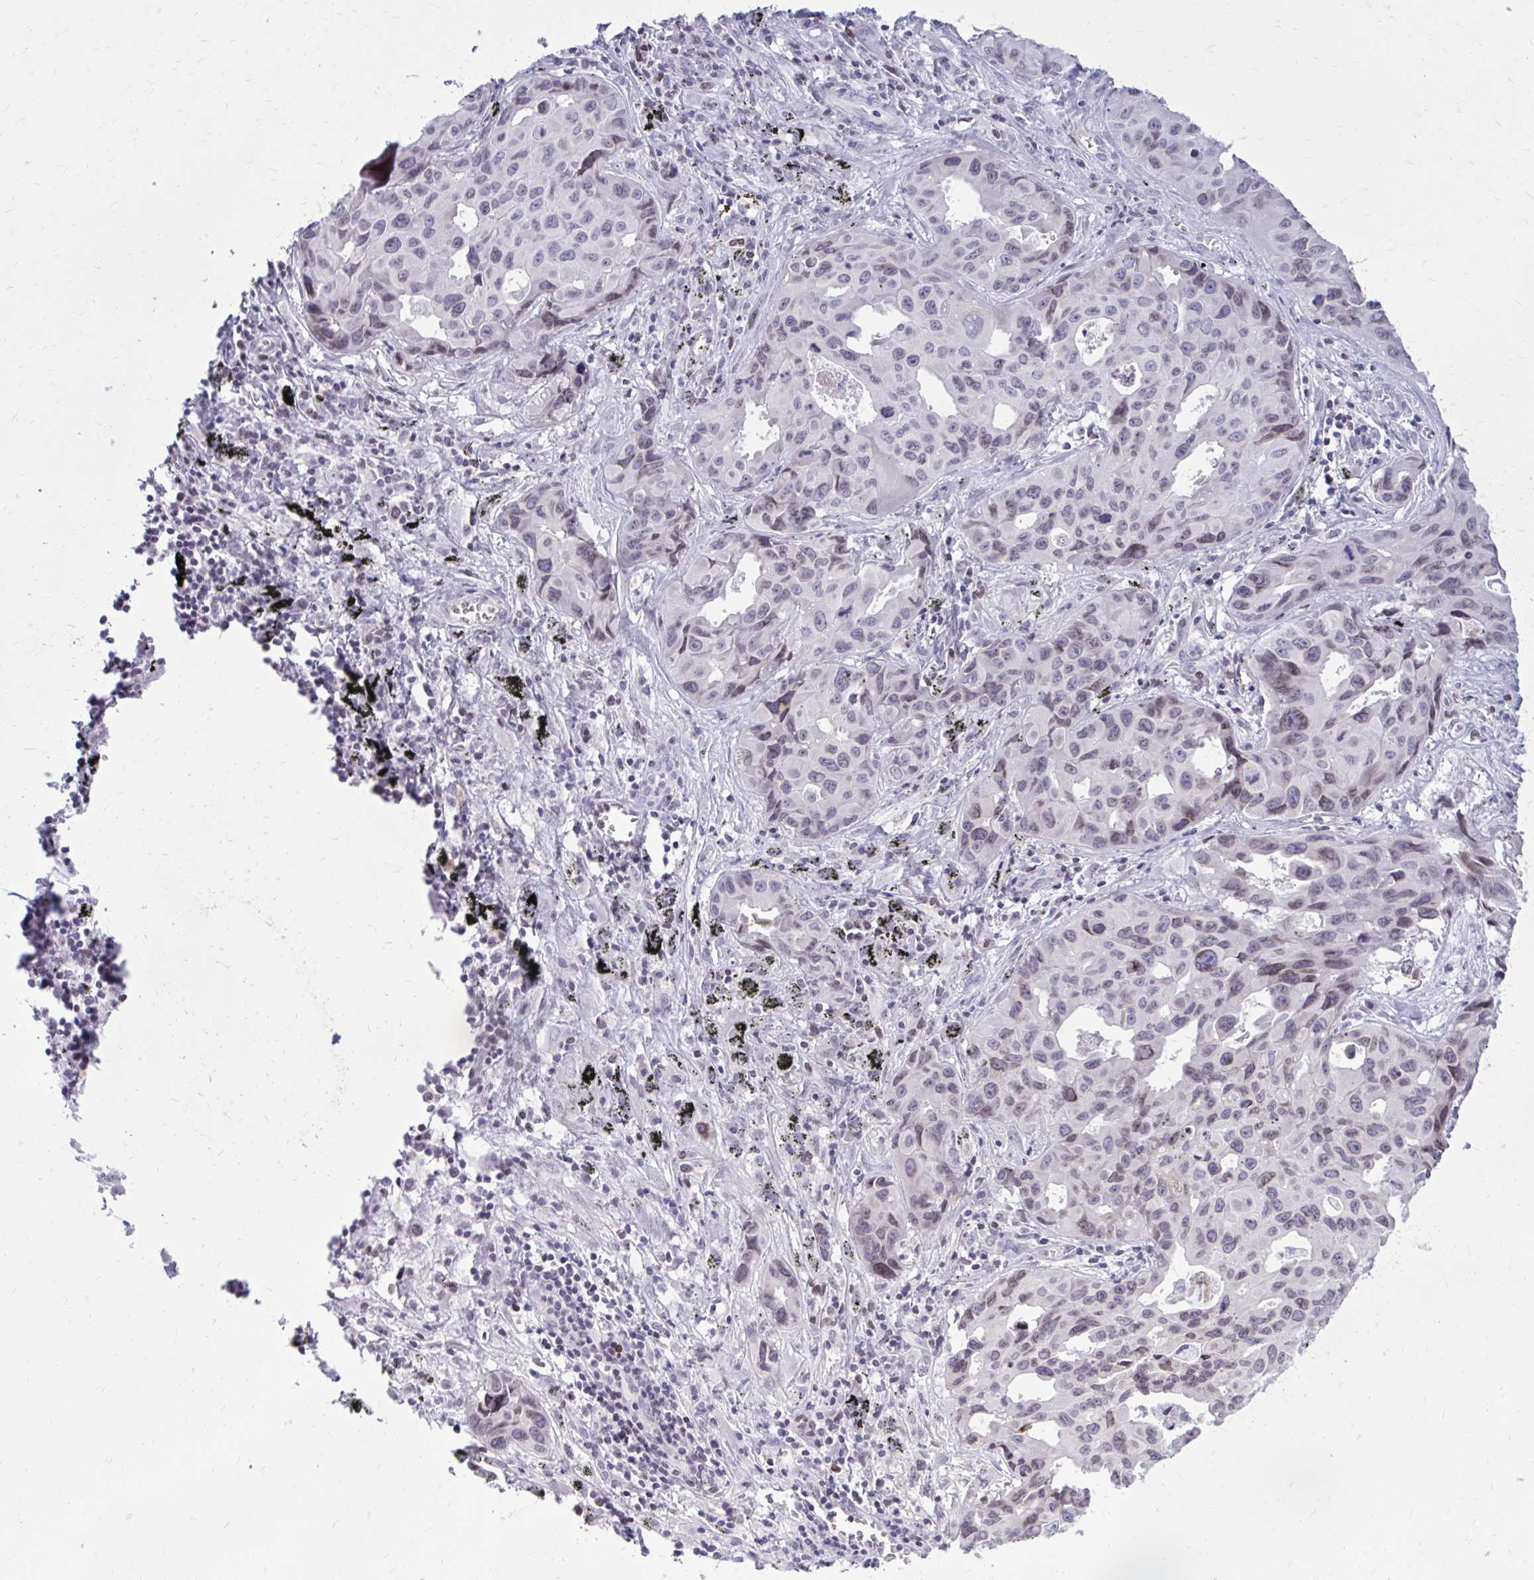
{"staining": {"intensity": "weak", "quantity": "<25%", "location": "cytoplasmic/membranous,nuclear"}, "tissue": "lung cancer", "cell_type": "Tumor cells", "image_type": "cancer", "snomed": [{"axis": "morphology", "description": "Adenocarcinoma, NOS"}, {"axis": "topography", "description": "Lymph node"}, {"axis": "topography", "description": "Lung"}], "caption": "IHC histopathology image of neoplastic tissue: human adenocarcinoma (lung) stained with DAB (3,3'-diaminobenzidine) exhibits no significant protein staining in tumor cells. The staining was performed using DAB to visualize the protein expression in brown, while the nuclei were stained in blue with hematoxylin (Magnification: 20x).", "gene": "RPS6KA2", "patient": {"sex": "male", "age": 64}}